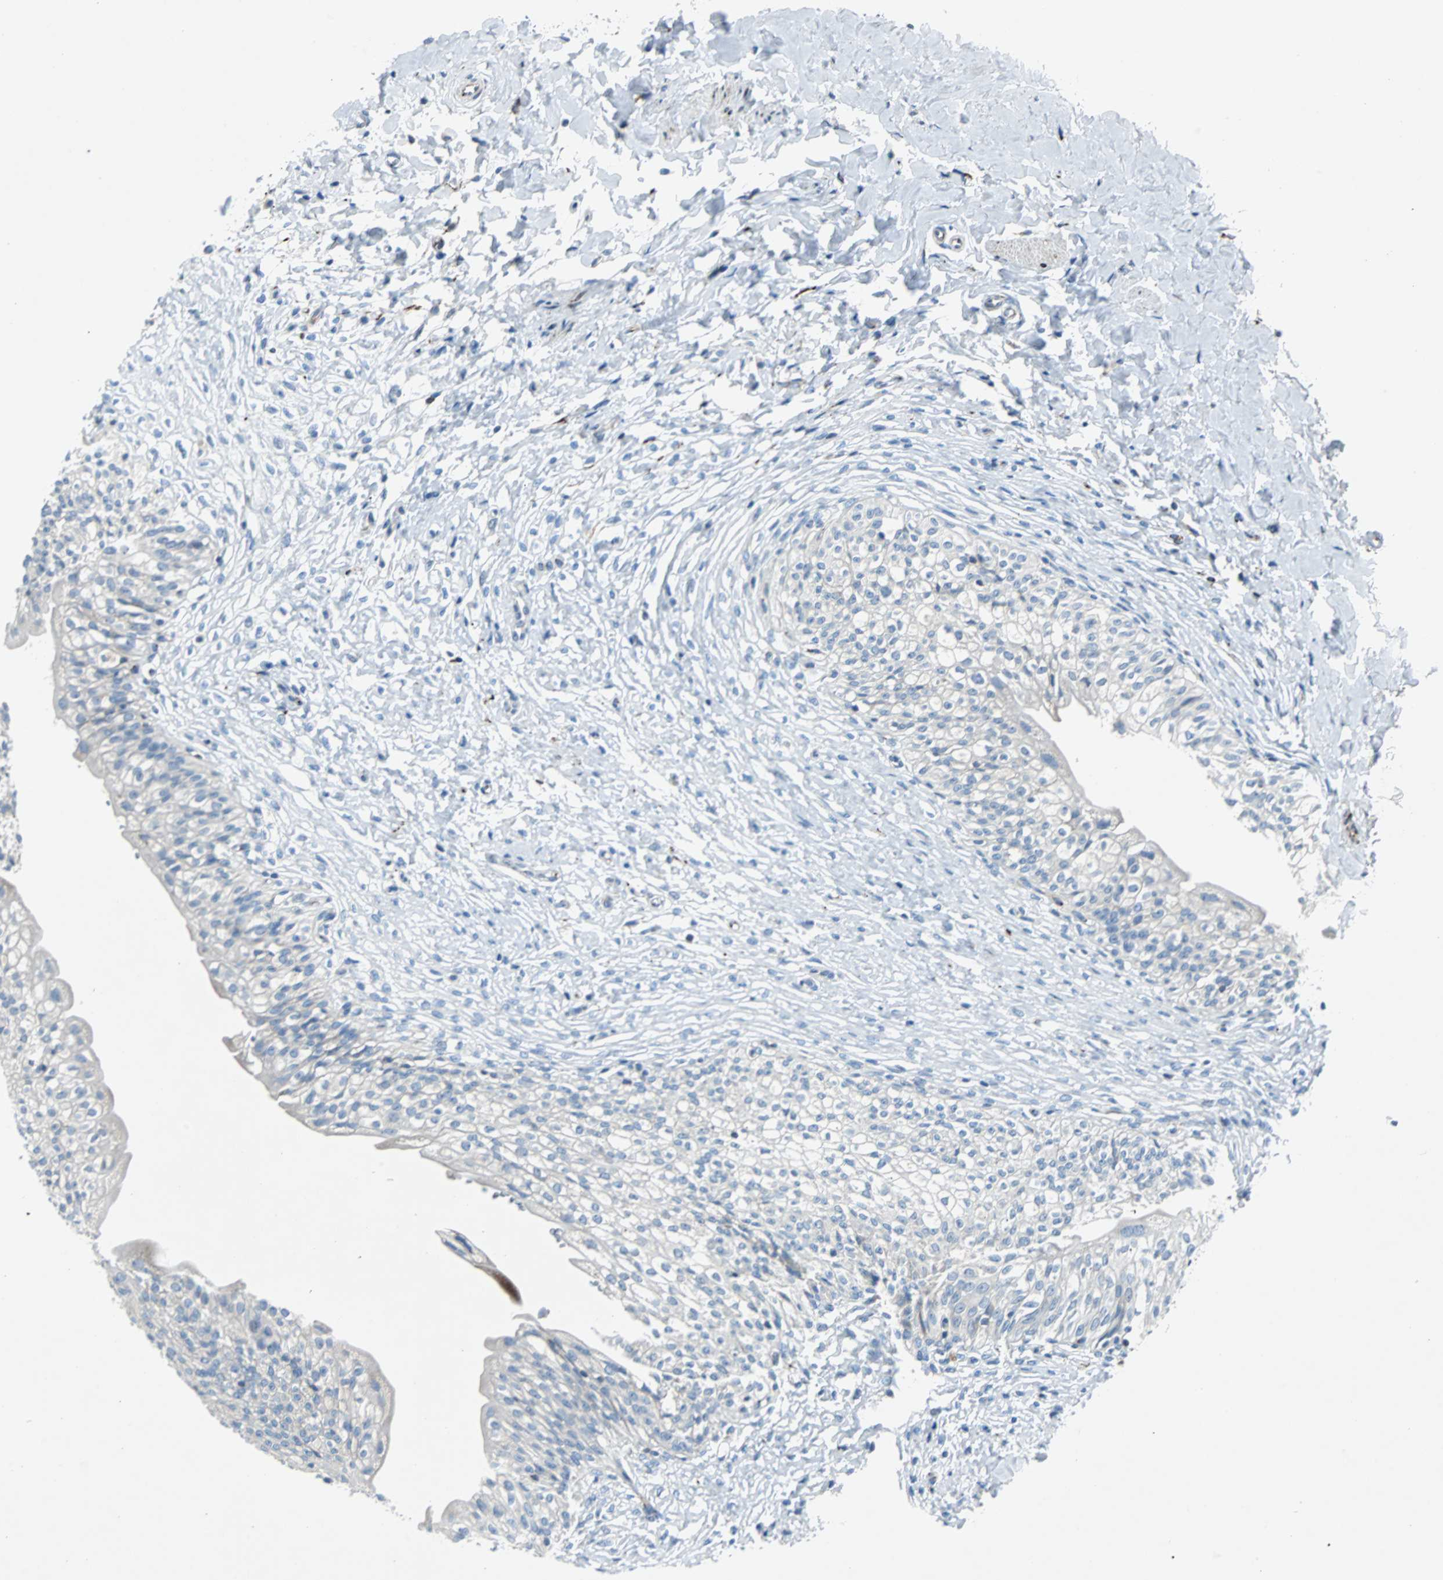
{"staining": {"intensity": "negative", "quantity": "none", "location": "none"}, "tissue": "urinary bladder", "cell_type": "Urothelial cells", "image_type": "normal", "snomed": [{"axis": "morphology", "description": "Normal tissue, NOS"}, {"axis": "morphology", "description": "Inflammation, NOS"}, {"axis": "topography", "description": "Urinary bladder"}], "caption": "The histopathology image reveals no significant staining in urothelial cells of urinary bladder.", "gene": "BBC3", "patient": {"sex": "female", "age": 80}}